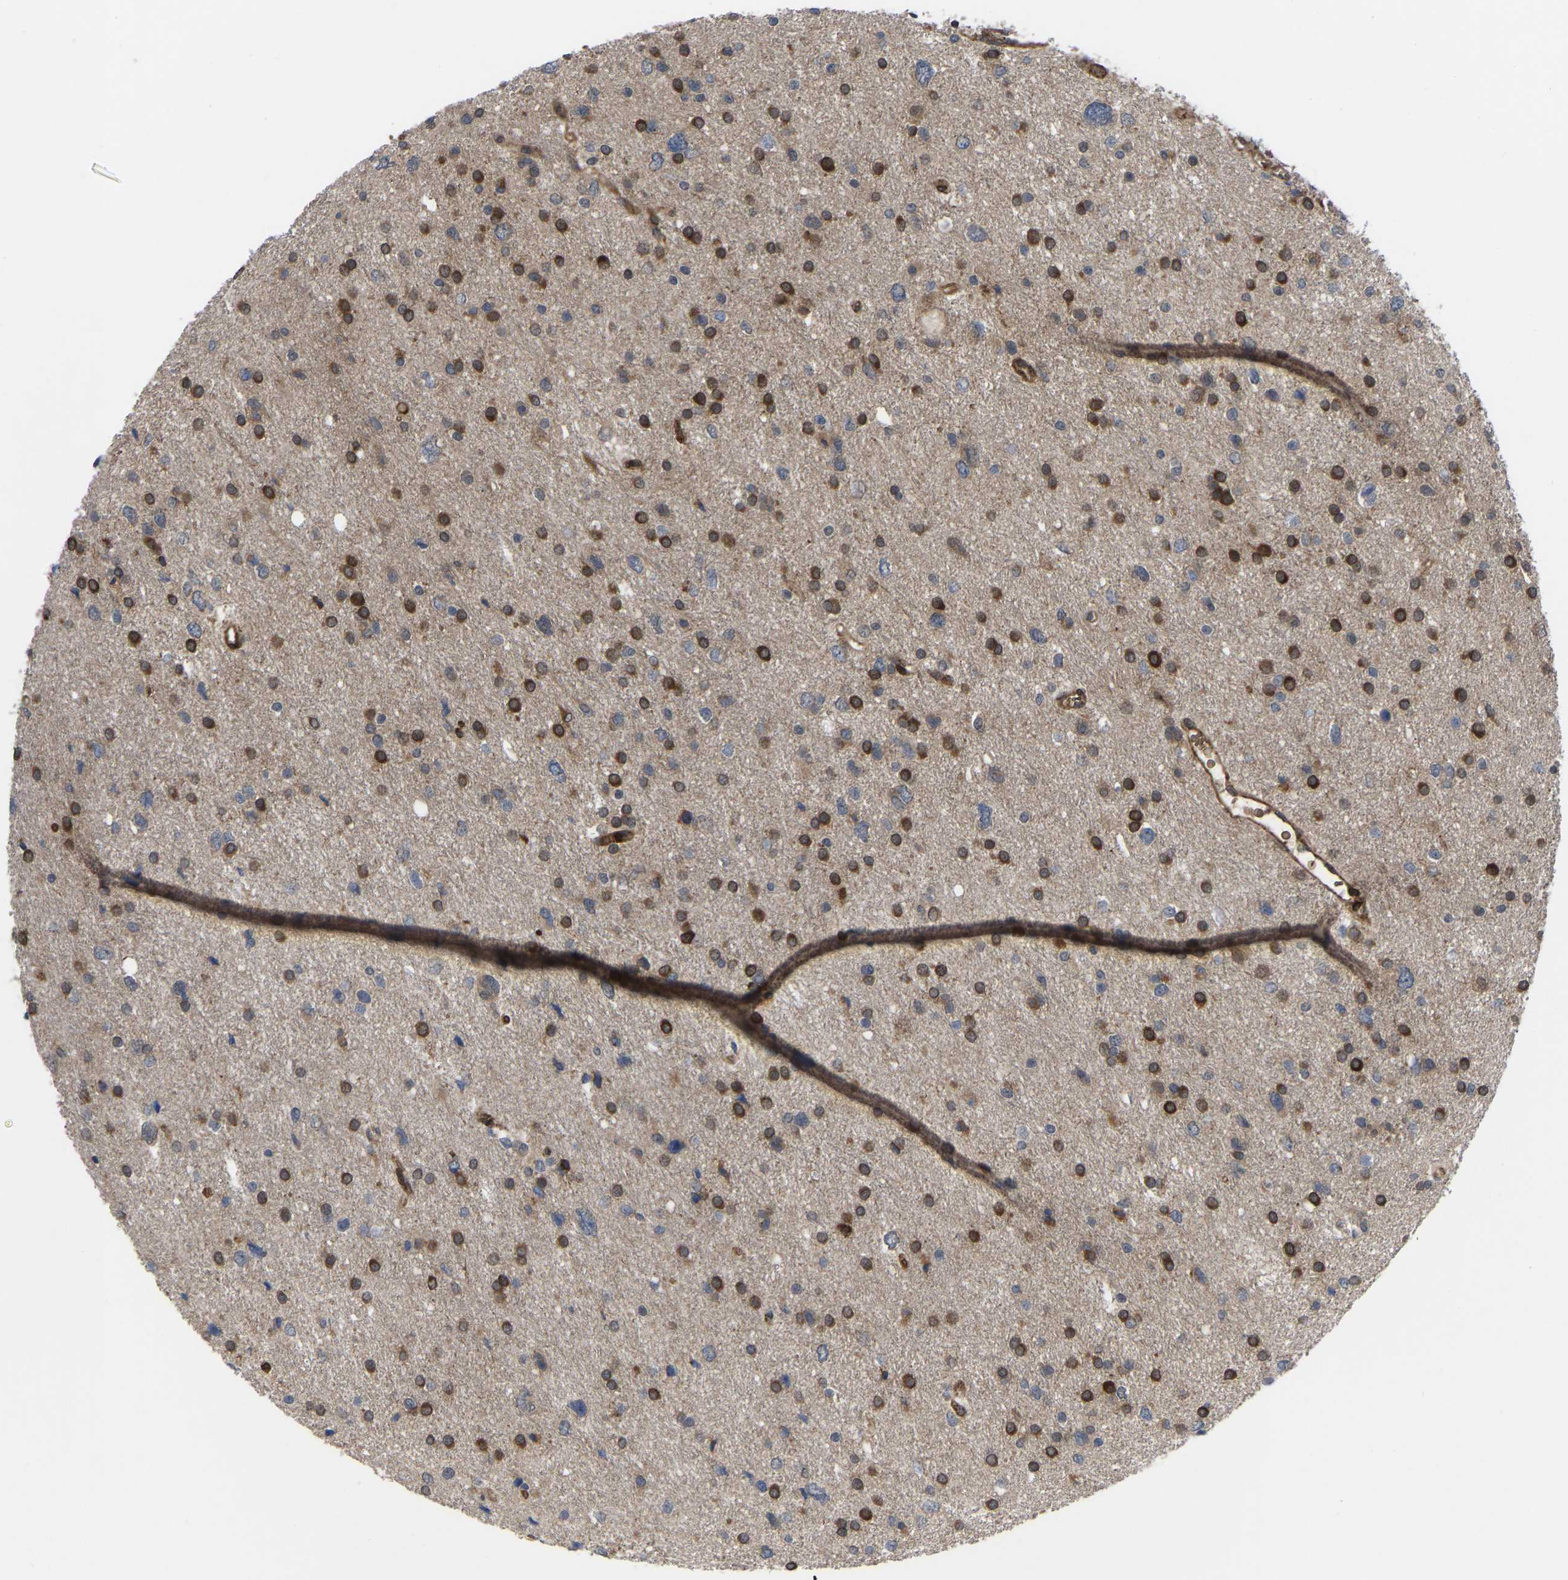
{"staining": {"intensity": "strong", "quantity": "25%-75%", "location": "cytoplasmic/membranous"}, "tissue": "glioma", "cell_type": "Tumor cells", "image_type": "cancer", "snomed": [{"axis": "morphology", "description": "Glioma, malignant, Low grade"}, {"axis": "topography", "description": "Brain"}], "caption": "Immunohistochemistry photomicrograph of glioma stained for a protein (brown), which exhibits high levels of strong cytoplasmic/membranous staining in approximately 25%-75% of tumor cells.", "gene": "CYP7B1", "patient": {"sex": "female", "age": 37}}